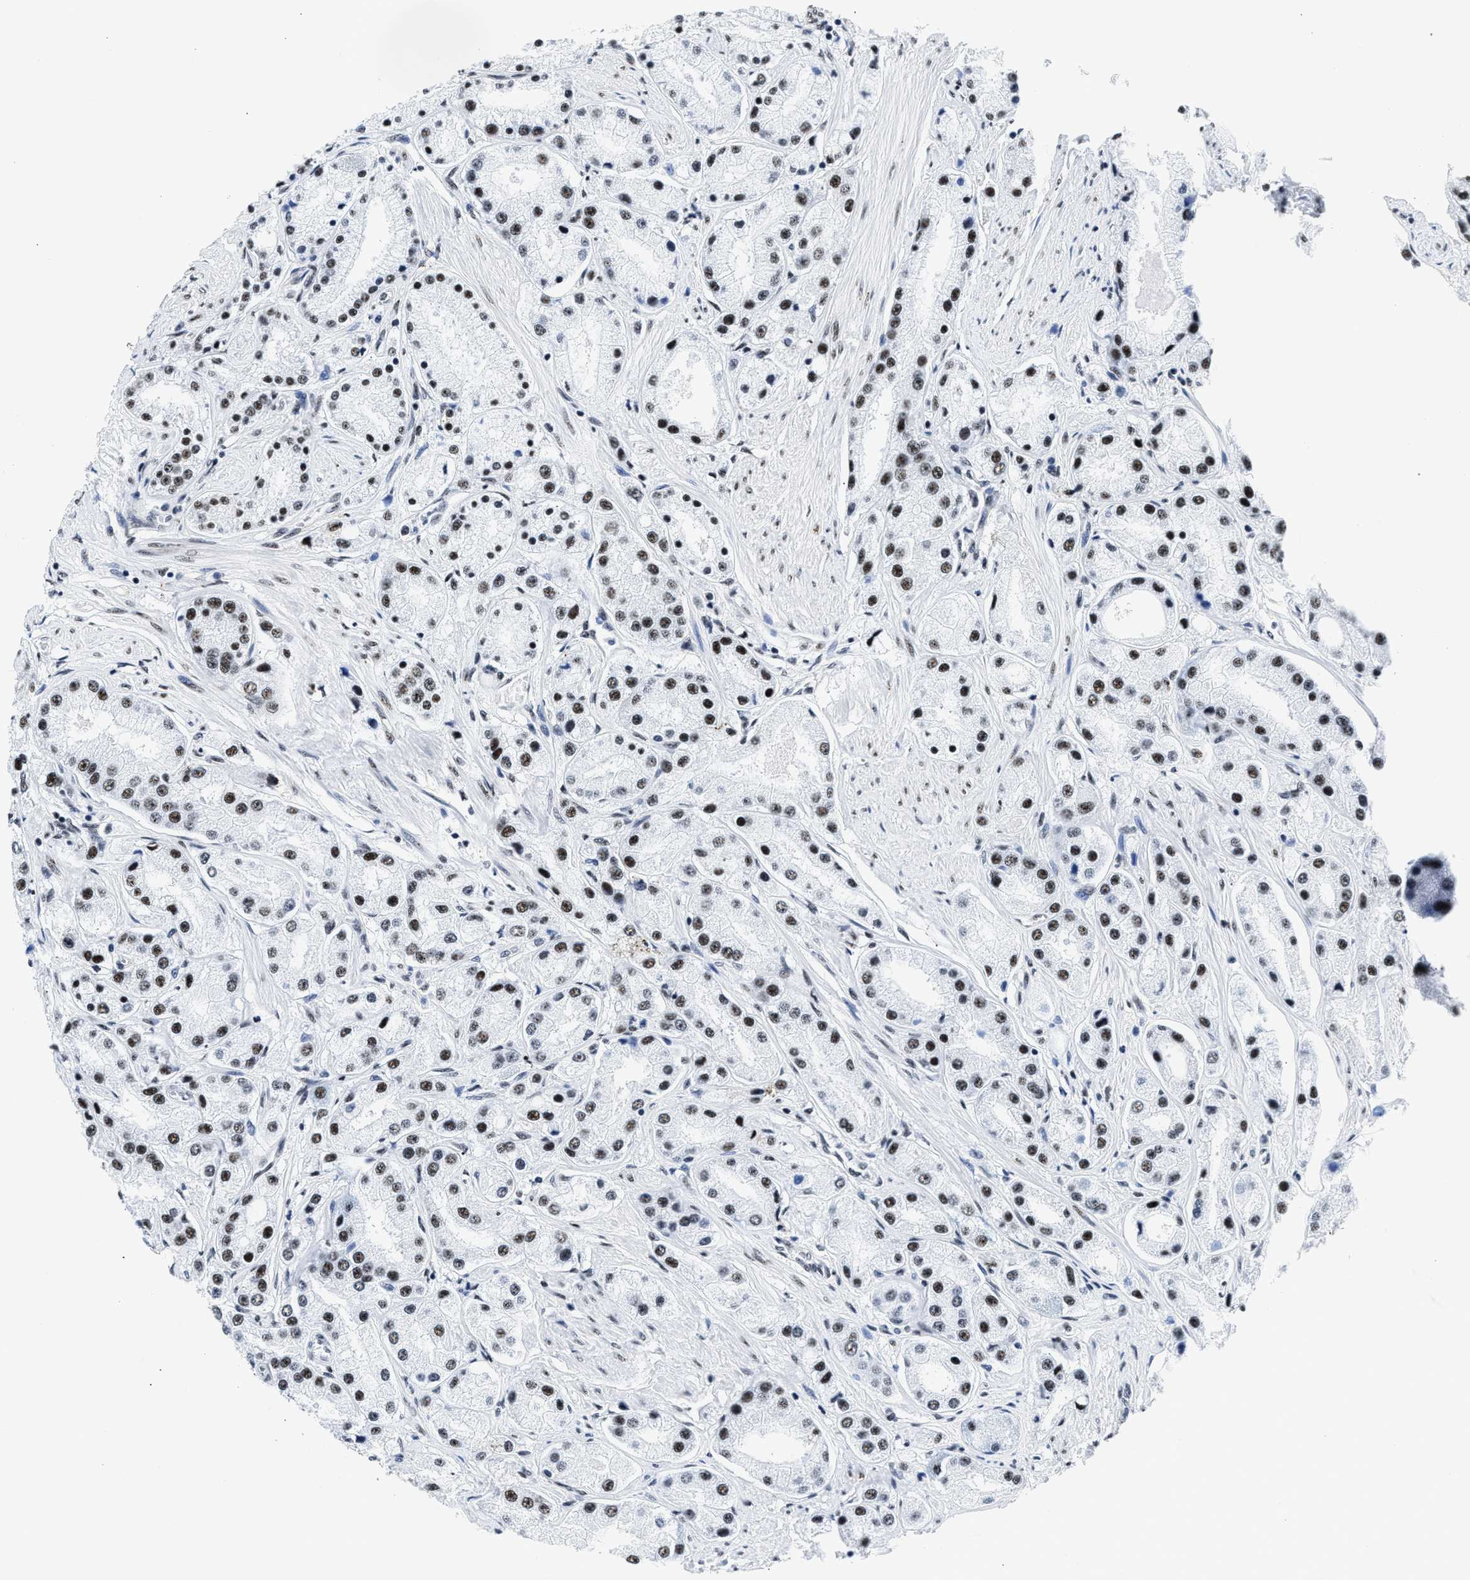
{"staining": {"intensity": "moderate", "quantity": ">75%", "location": "nuclear"}, "tissue": "prostate cancer", "cell_type": "Tumor cells", "image_type": "cancer", "snomed": [{"axis": "morphology", "description": "Adenocarcinoma, Low grade"}, {"axis": "topography", "description": "Prostate"}], "caption": "Prostate cancer (low-grade adenocarcinoma) stained with DAB immunohistochemistry exhibits medium levels of moderate nuclear staining in approximately >75% of tumor cells.", "gene": "RBM8A", "patient": {"sex": "male", "age": 63}}